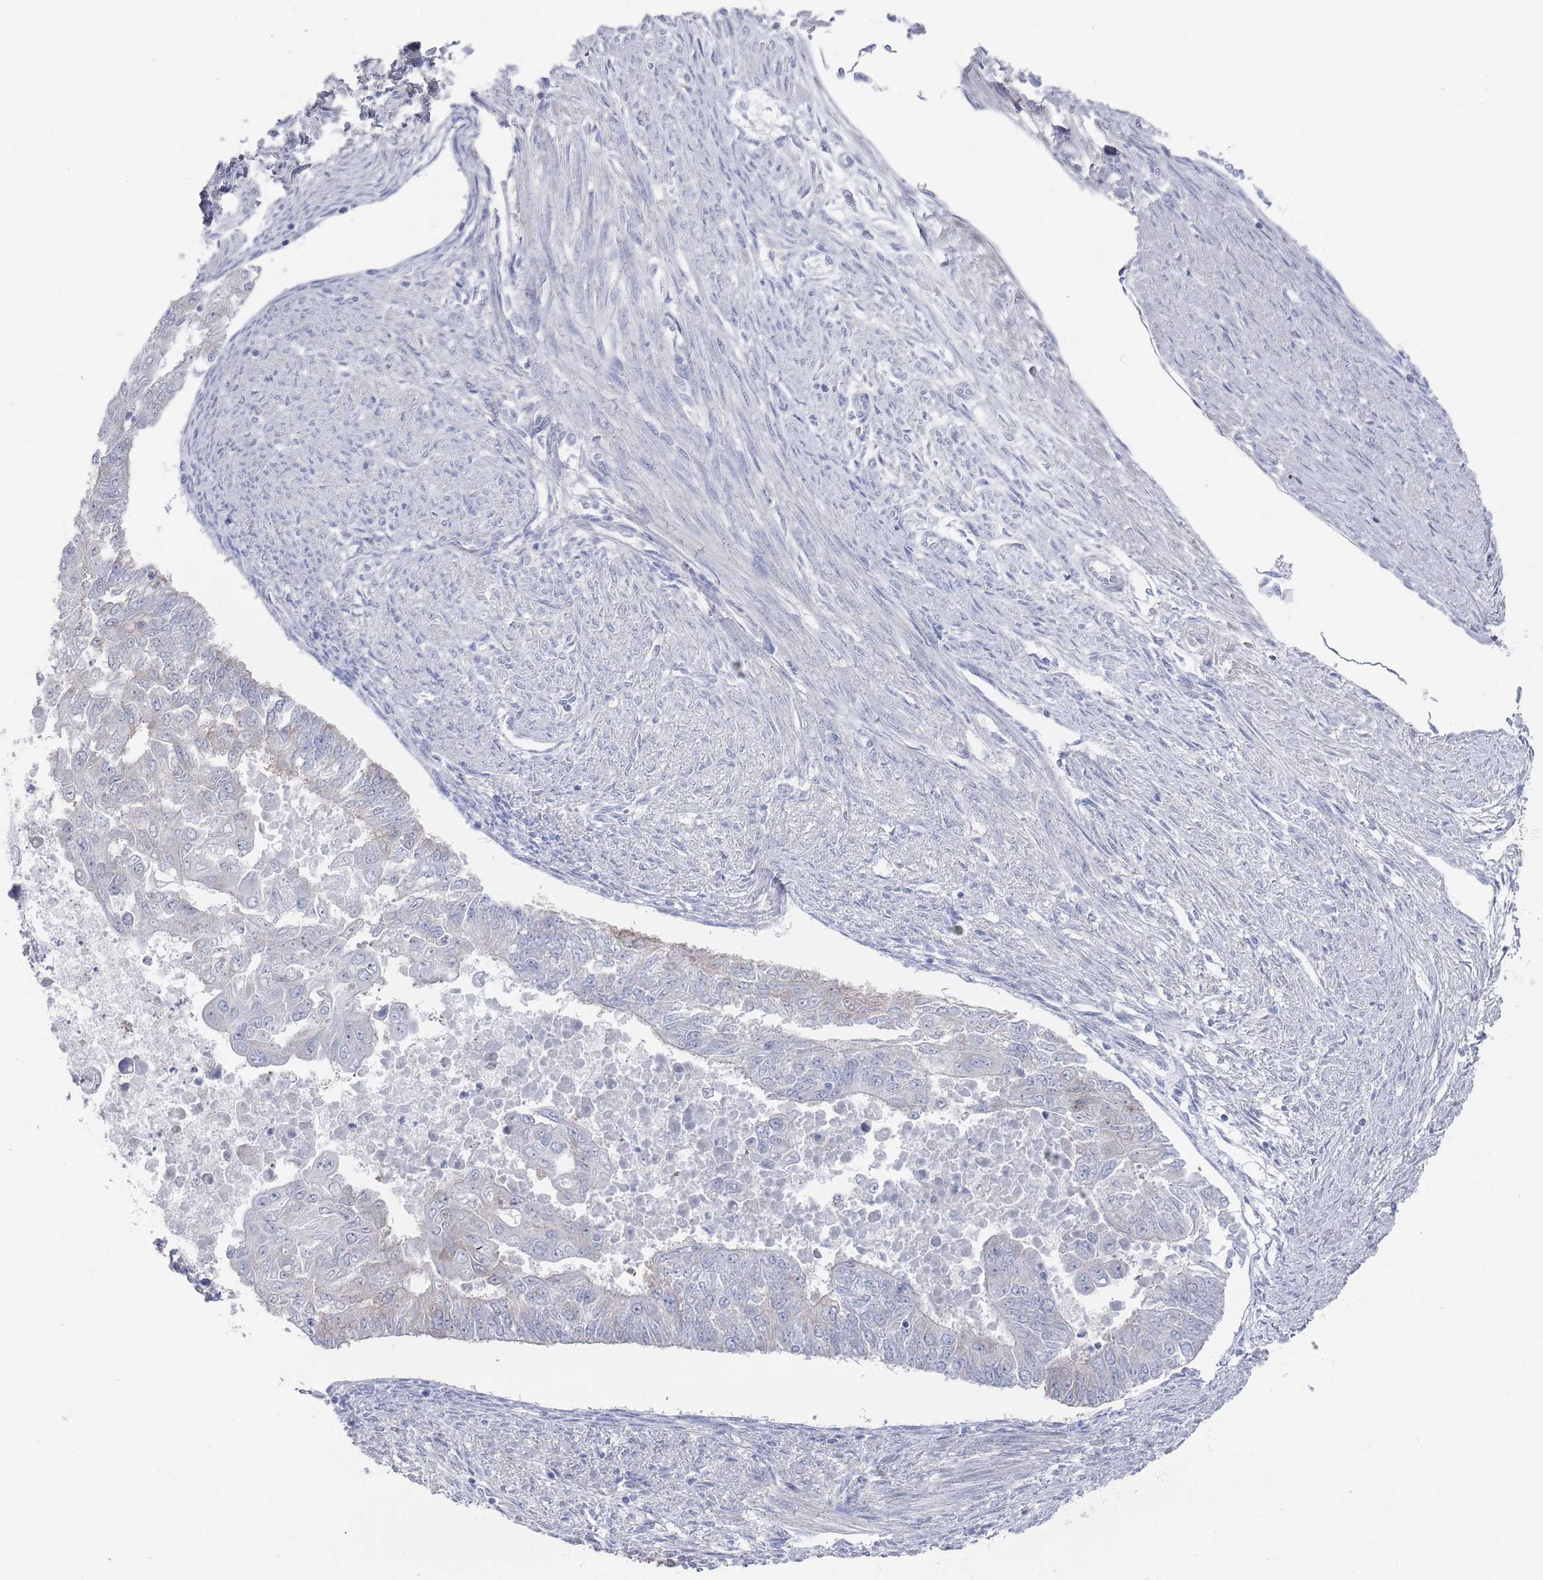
{"staining": {"intensity": "negative", "quantity": "none", "location": "none"}, "tissue": "endometrial cancer", "cell_type": "Tumor cells", "image_type": "cancer", "snomed": [{"axis": "morphology", "description": "Adenocarcinoma, NOS"}, {"axis": "topography", "description": "Endometrium"}], "caption": "Protein analysis of adenocarcinoma (endometrial) demonstrates no significant expression in tumor cells.", "gene": "TMCO3", "patient": {"sex": "female", "age": 32}}